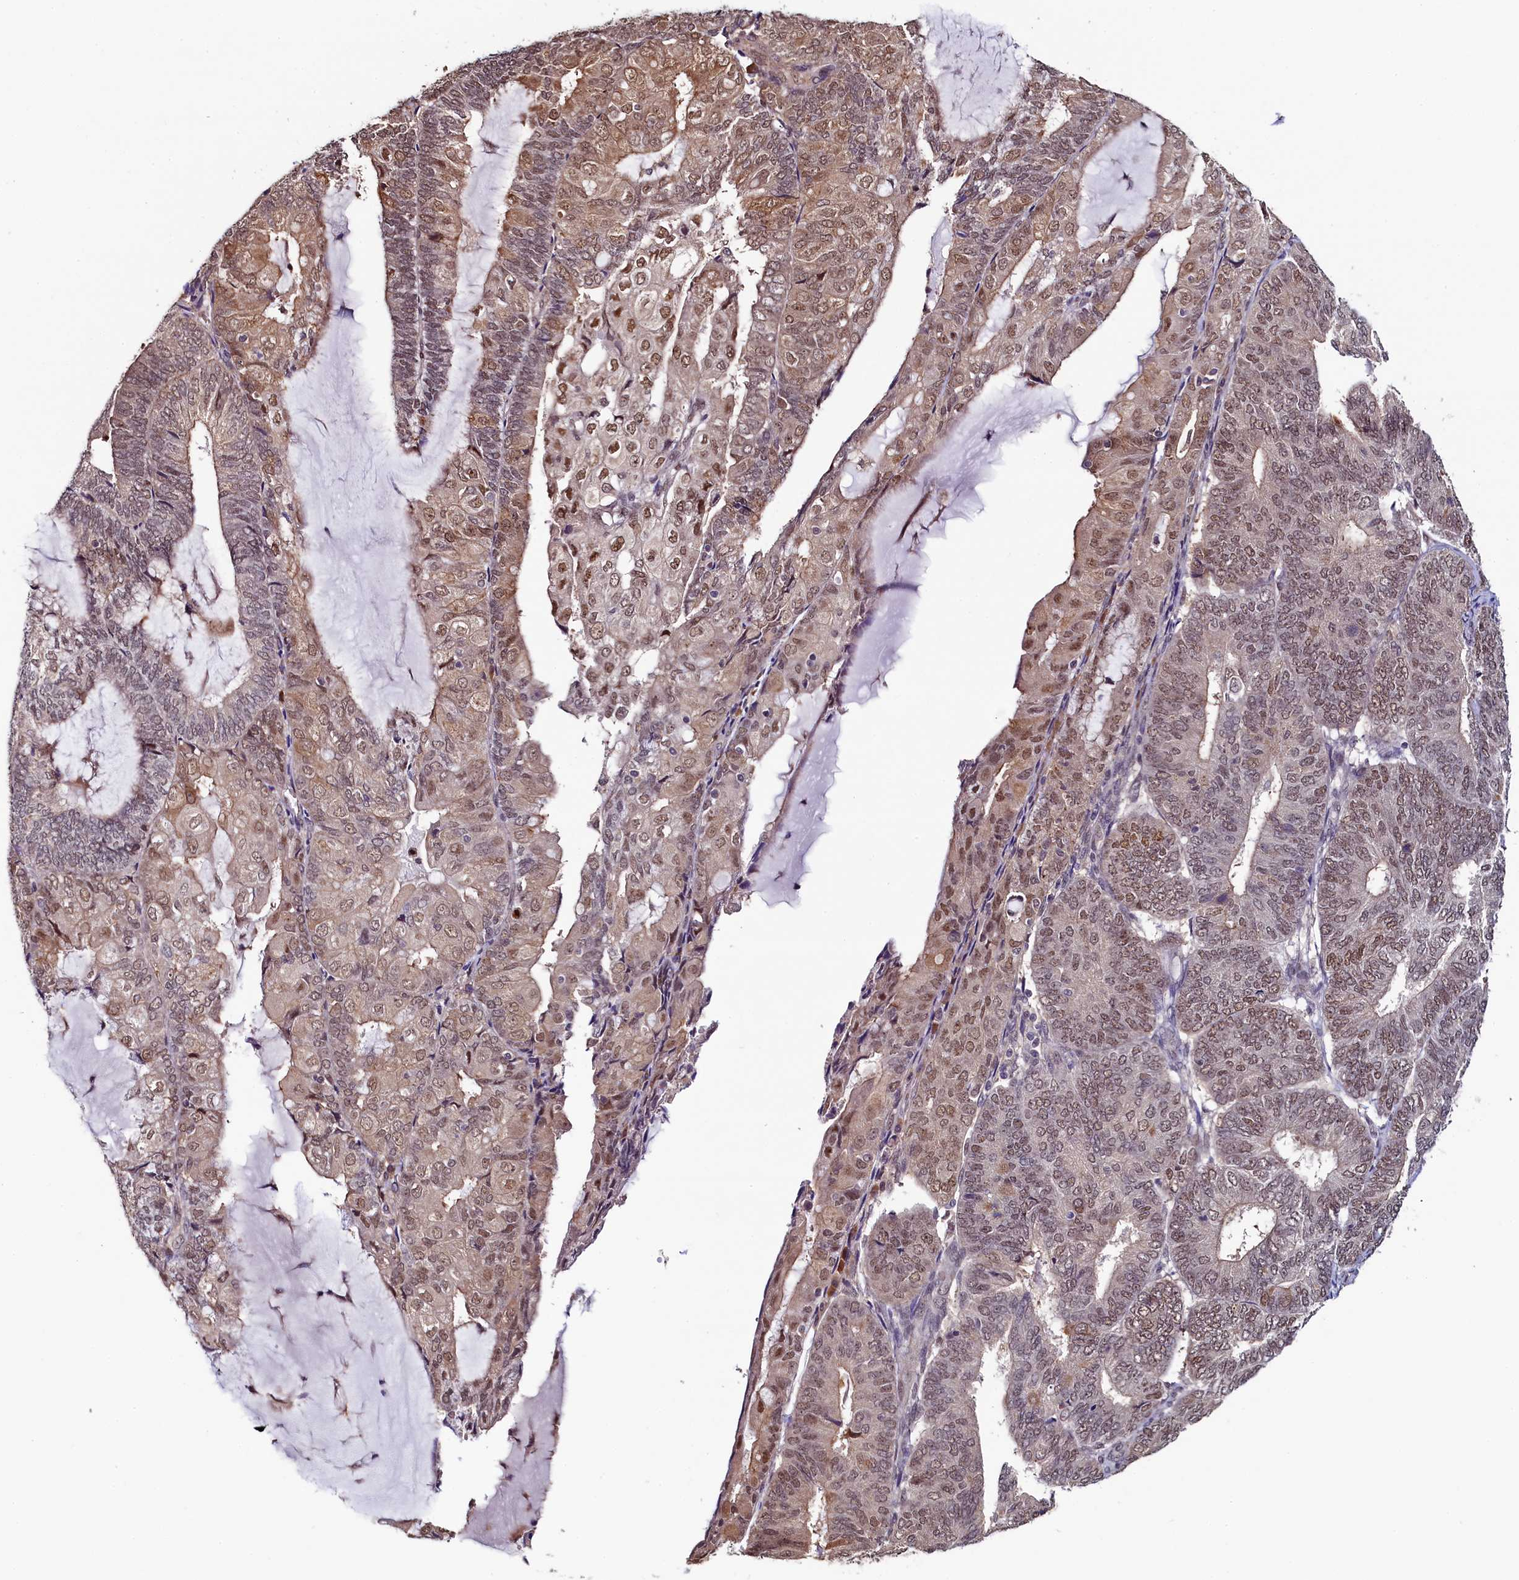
{"staining": {"intensity": "moderate", "quantity": ">75%", "location": "nuclear"}, "tissue": "endometrial cancer", "cell_type": "Tumor cells", "image_type": "cancer", "snomed": [{"axis": "morphology", "description": "Adenocarcinoma, NOS"}, {"axis": "topography", "description": "Endometrium"}], "caption": "About >75% of tumor cells in endometrial adenocarcinoma reveal moderate nuclear protein expression as visualized by brown immunohistochemical staining.", "gene": "LEO1", "patient": {"sex": "female", "age": 81}}